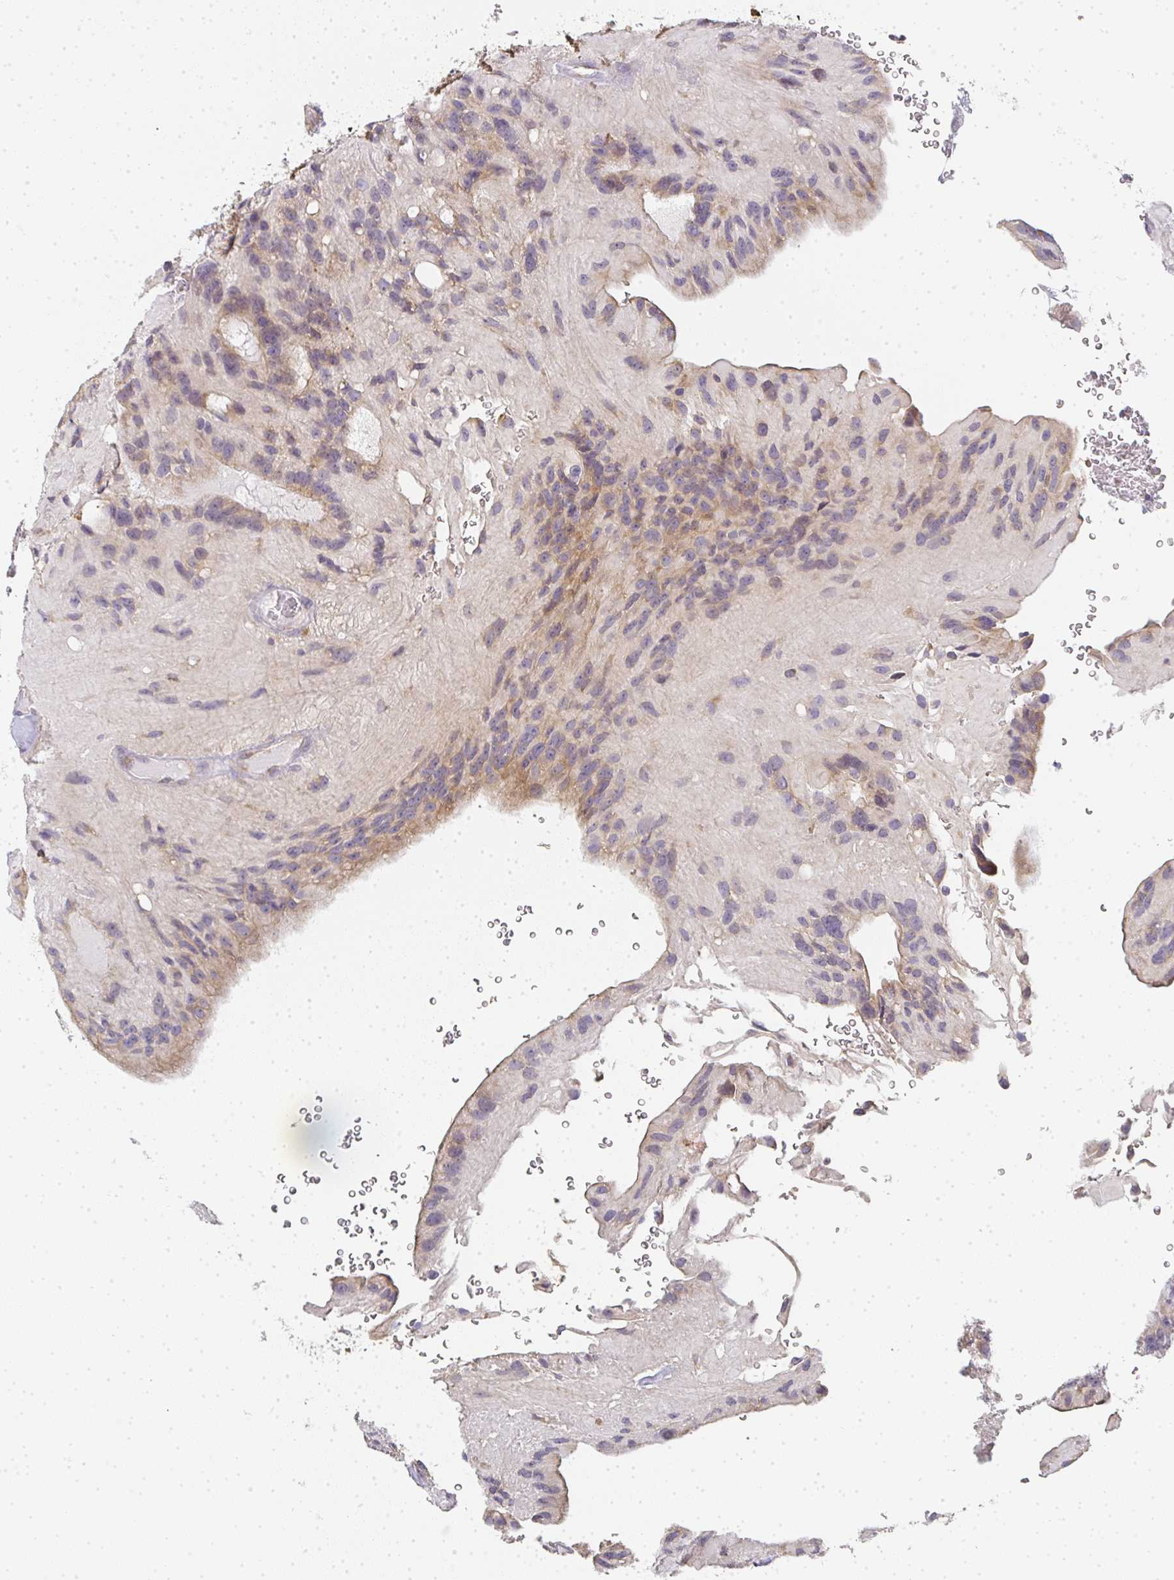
{"staining": {"intensity": "weak", "quantity": "25%-75%", "location": "cytoplasmic/membranous"}, "tissue": "glioma", "cell_type": "Tumor cells", "image_type": "cancer", "snomed": [{"axis": "morphology", "description": "Glioma, malignant, Low grade"}, {"axis": "topography", "description": "Brain"}], "caption": "Immunohistochemical staining of glioma exhibits low levels of weak cytoplasmic/membranous expression in about 25%-75% of tumor cells.", "gene": "SLC35B3", "patient": {"sex": "male", "age": 31}}